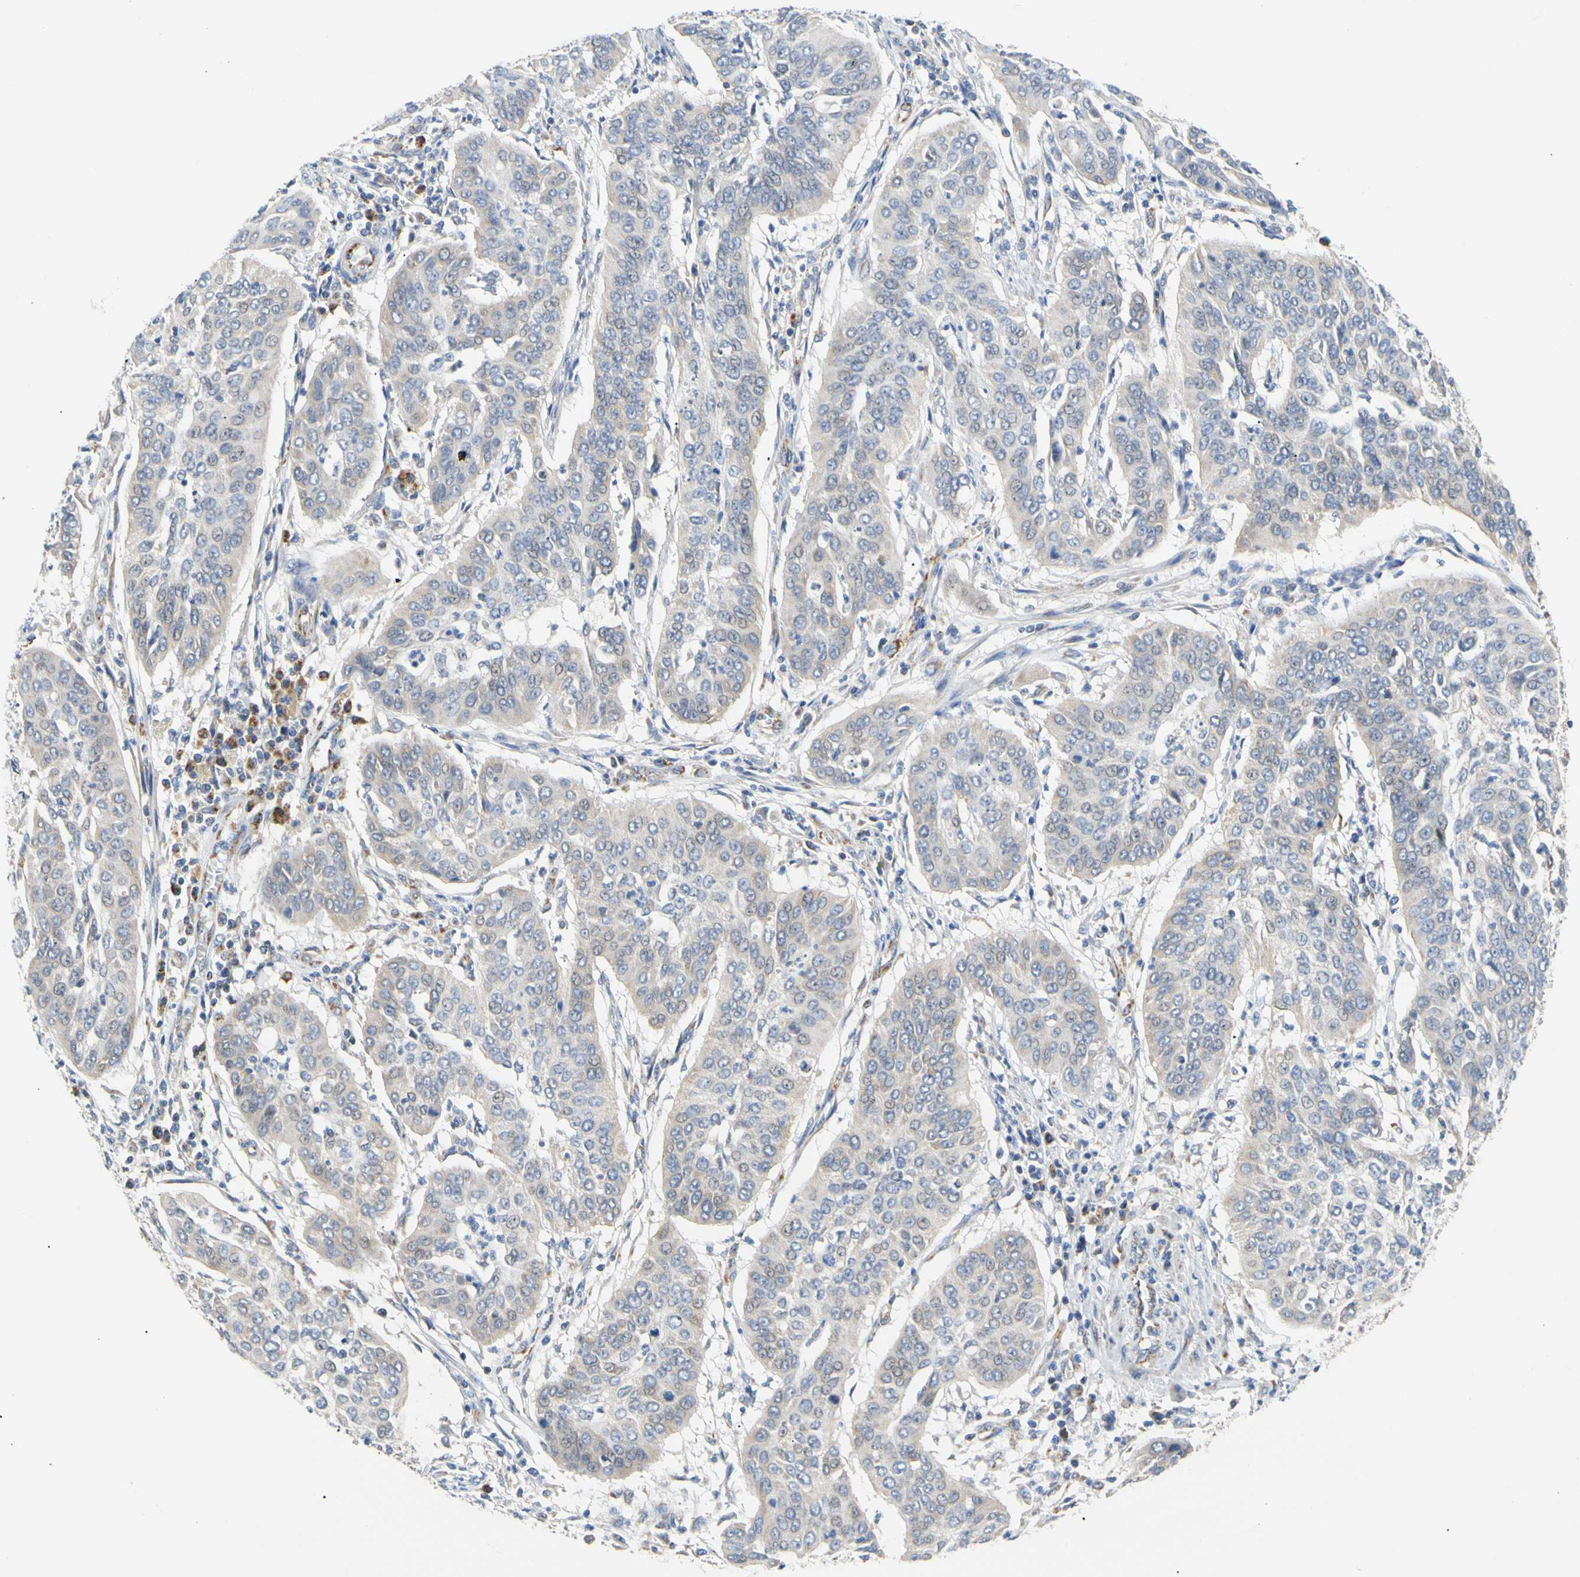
{"staining": {"intensity": "weak", "quantity": "<25%", "location": "cytoplasmic/membranous"}, "tissue": "cervical cancer", "cell_type": "Tumor cells", "image_type": "cancer", "snomed": [{"axis": "morphology", "description": "Normal tissue, NOS"}, {"axis": "morphology", "description": "Squamous cell carcinoma, NOS"}, {"axis": "topography", "description": "Cervix"}], "caption": "An IHC micrograph of cervical cancer is shown. There is no staining in tumor cells of cervical cancer.", "gene": "ACAT1", "patient": {"sex": "female", "age": 39}}